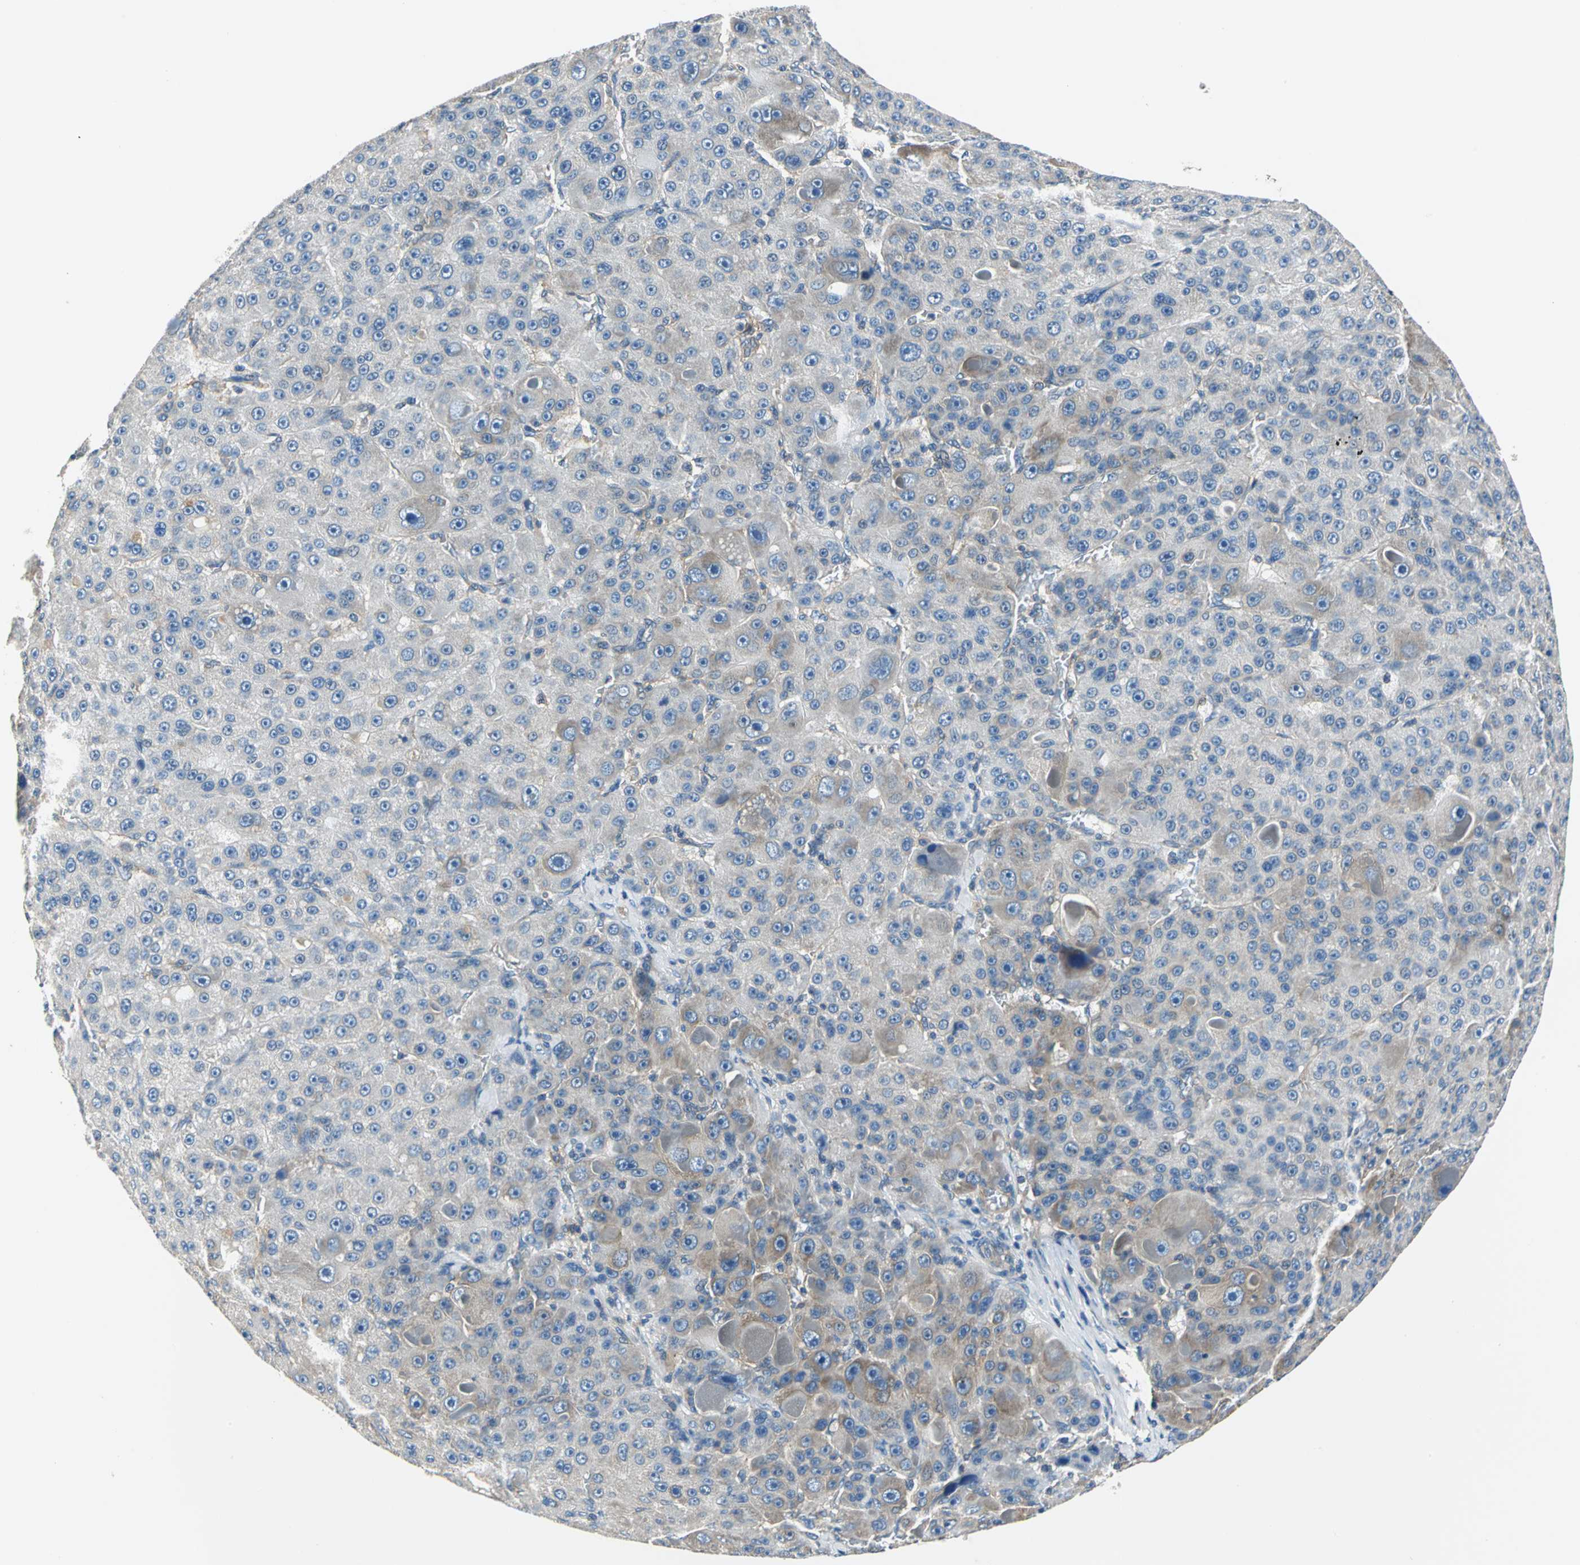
{"staining": {"intensity": "weak", "quantity": "<25%", "location": "cytoplasmic/membranous"}, "tissue": "liver cancer", "cell_type": "Tumor cells", "image_type": "cancer", "snomed": [{"axis": "morphology", "description": "Carcinoma, Hepatocellular, NOS"}, {"axis": "topography", "description": "Liver"}], "caption": "Tumor cells show no significant protein positivity in liver cancer. The staining is performed using DAB (3,3'-diaminobenzidine) brown chromogen with nuclei counter-stained in using hematoxylin.", "gene": "DDX3Y", "patient": {"sex": "male", "age": 76}}